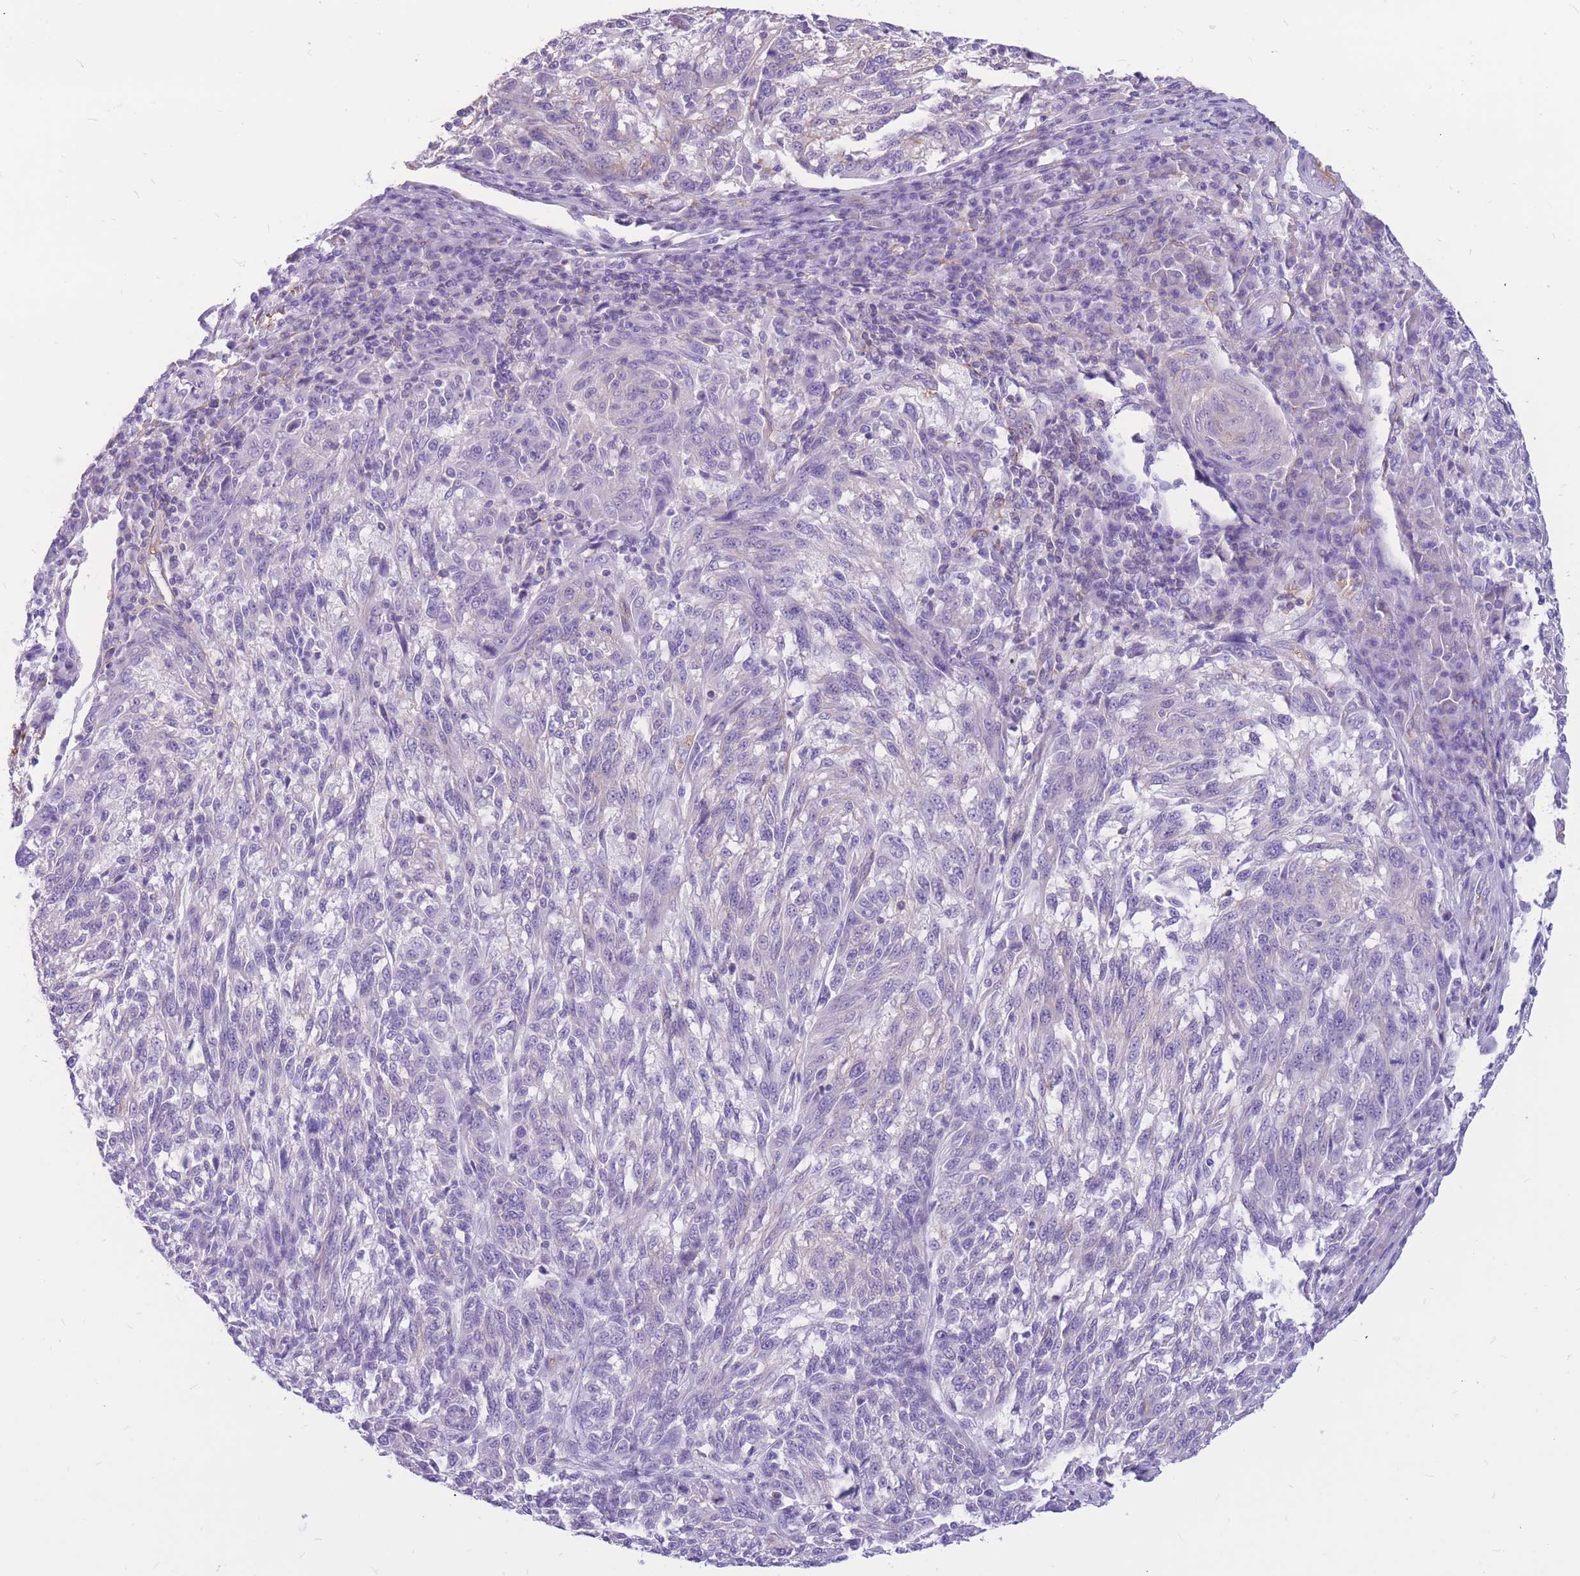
{"staining": {"intensity": "negative", "quantity": "none", "location": "none"}, "tissue": "melanoma", "cell_type": "Tumor cells", "image_type": "cancer", "snomed": [{"axis": "morphology", "description": "Malignant melanoma, NOS"}, {"axis": "topography", "description": "Skin"}], "caption": "This is a image of IHC staining of malignant melanoma, which shows no staining in tumor cells. Nuclei are stained in blue.", "gene": "ADD2", "patient": {"sex": "male", "age": 53}}